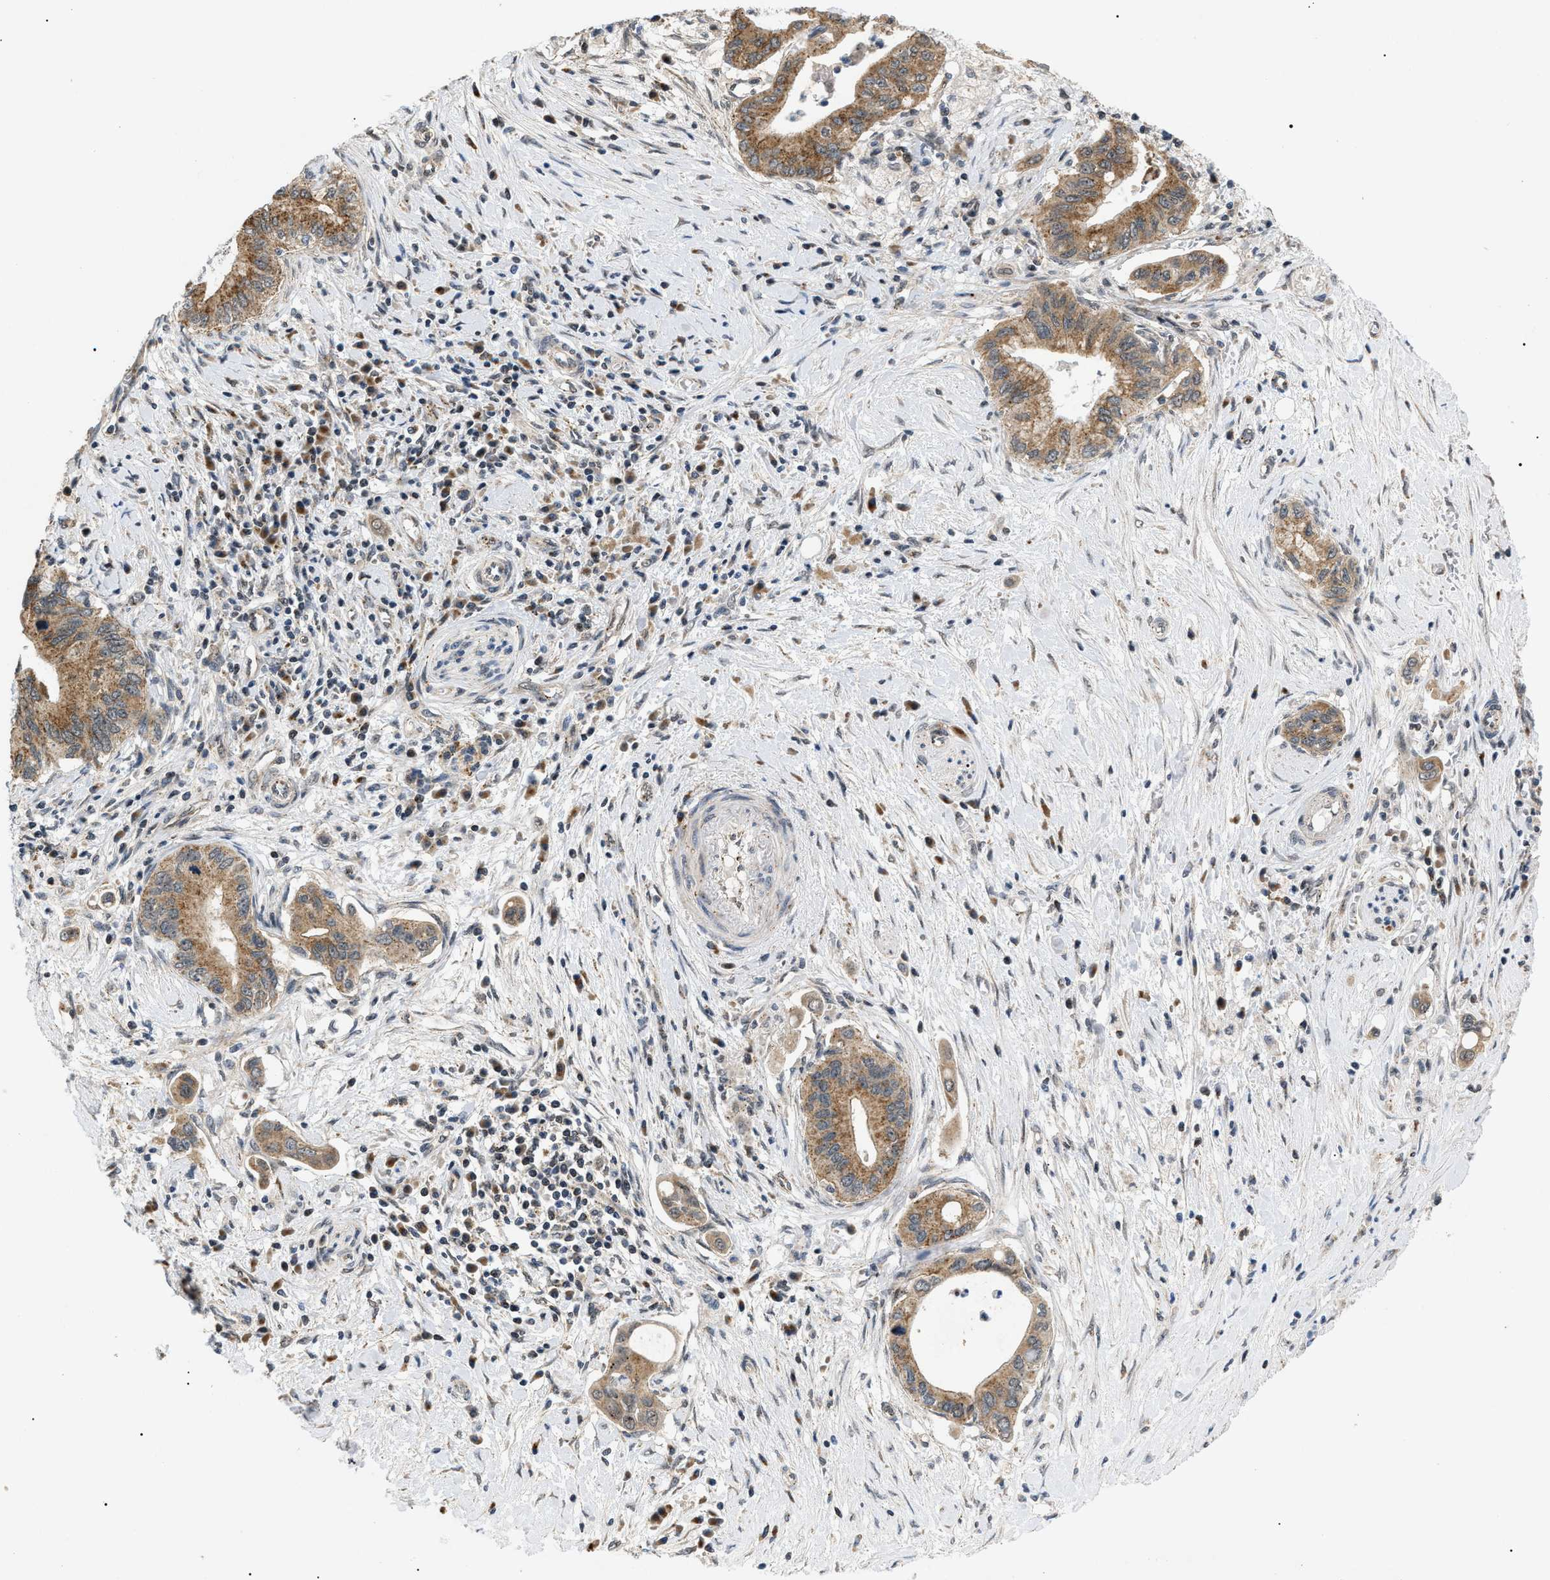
{"staining": {"intensity": "moderate", "quantity": ">75%", "location": "cytoplasmic/membranous"}, "tissue": "pancreatic cancer", "cell_type": "Tumor cells", "image_type": "cancer", "snomed": [{"axis": "morphology", "description": "Adenocarcinoma, NOS"}, {"axis": "topography", "description": "Pancreas"}], "caption": "Pancreatic cancer tissue shows moderate cytoplasmic/membranous positivity in approximately >75% of tumor cells, visualized by immunohistochemistry.", "gene": "ZBTB11", "patient": {"sex": "female", "age": 73}}